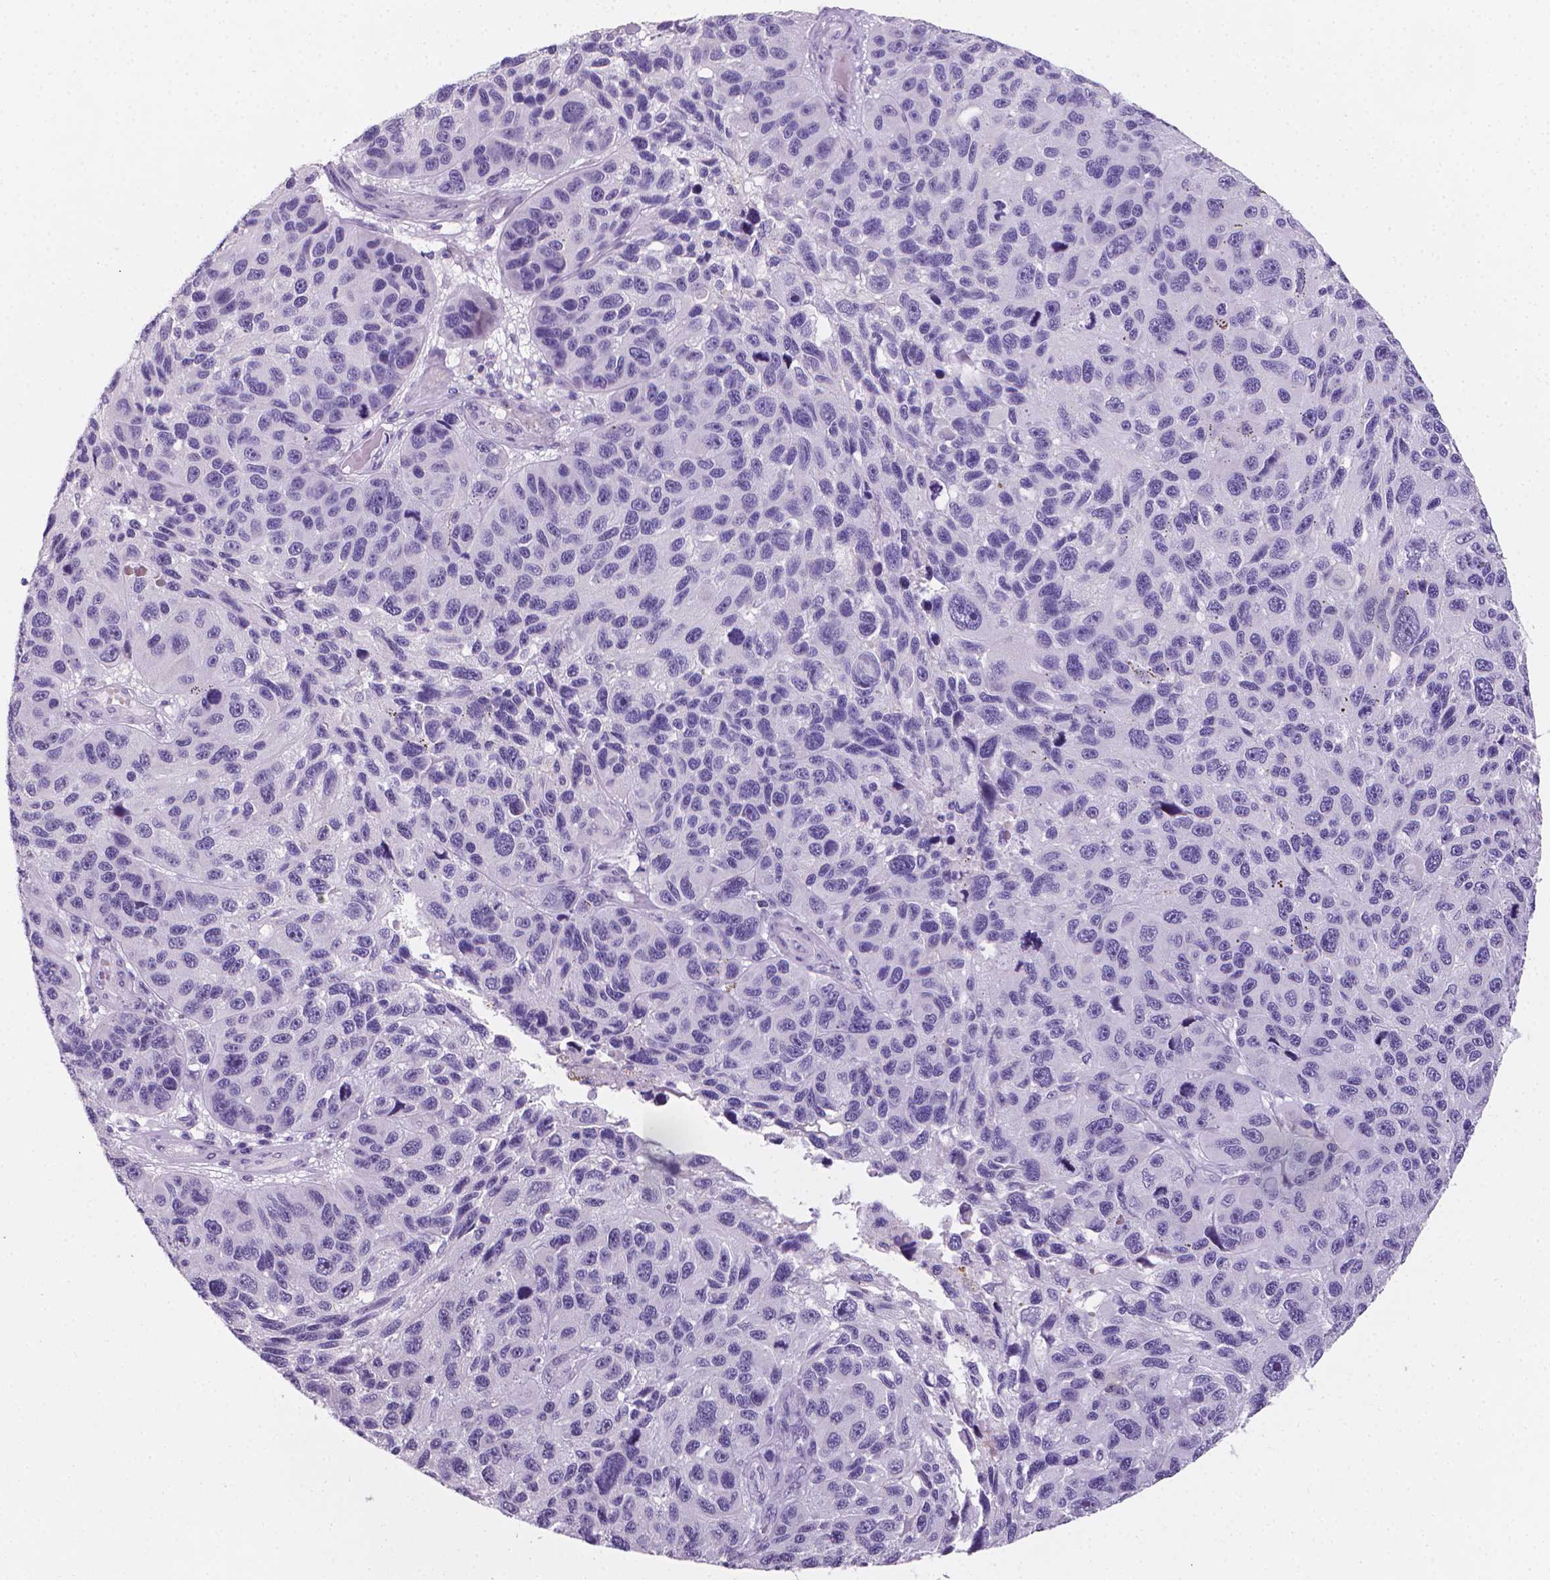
{"staining": {"intensity": "negative", "quantity": "none", "location": "none"}, "tissue": "melanoma", "cell_type": "Tumor cells", "image_type": "cancer", "snomed": [{"axis": "morphology", "description": "Malignant melanoma, NOS"}, {"axis": "topography", "description": "Skin"}], "caption": "Tumor cells are negative for protein expression in human melanoma.", "gene": "XPNPEP2", "patient": {"sex": "male", "age": 53}}